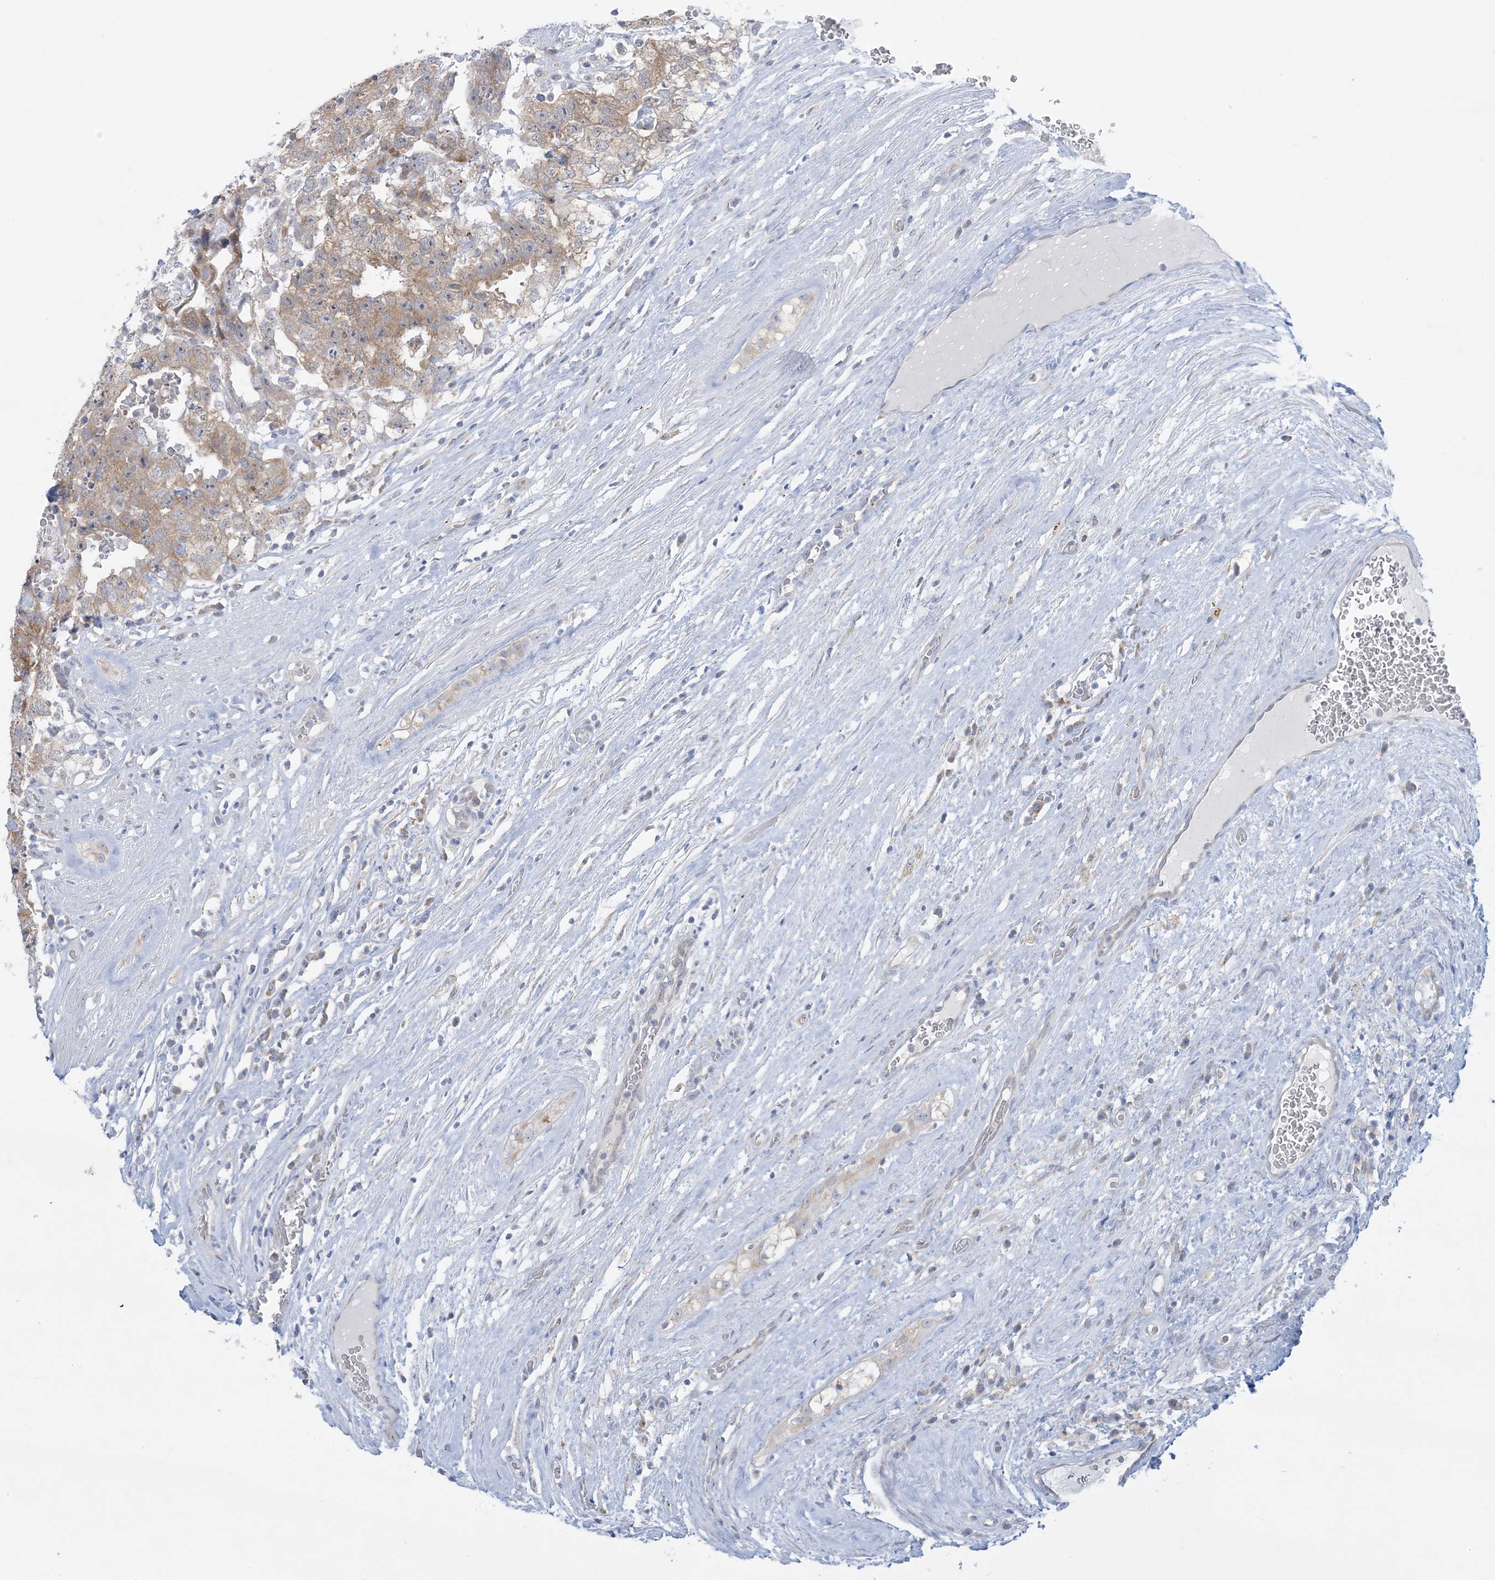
{"staining": {"intensity": "moderate", "quantity": ">75%", "location": "cytoplasmic/membranous"}, "tissue": "testis cancer", "cell_type": "Tumor cells", "image_type": "cancer", "snomed": [{"axis": "morphology", "description": "Carcinoma, Embryonal, NOS"}, {"axis": "topography", "description": "Testis"}], "caption": "IHC of human testis cancer shows medium levels of moderate cytoplasmic/membranous expression in approximately >75% of tumor cells. The staining was performed using DAB, with brown indicating positive protein expression. Nuclei are stained blue with hematoxylin.", "gene": "MRPS18A", "patient": {"sex": "male", "age": 26}}